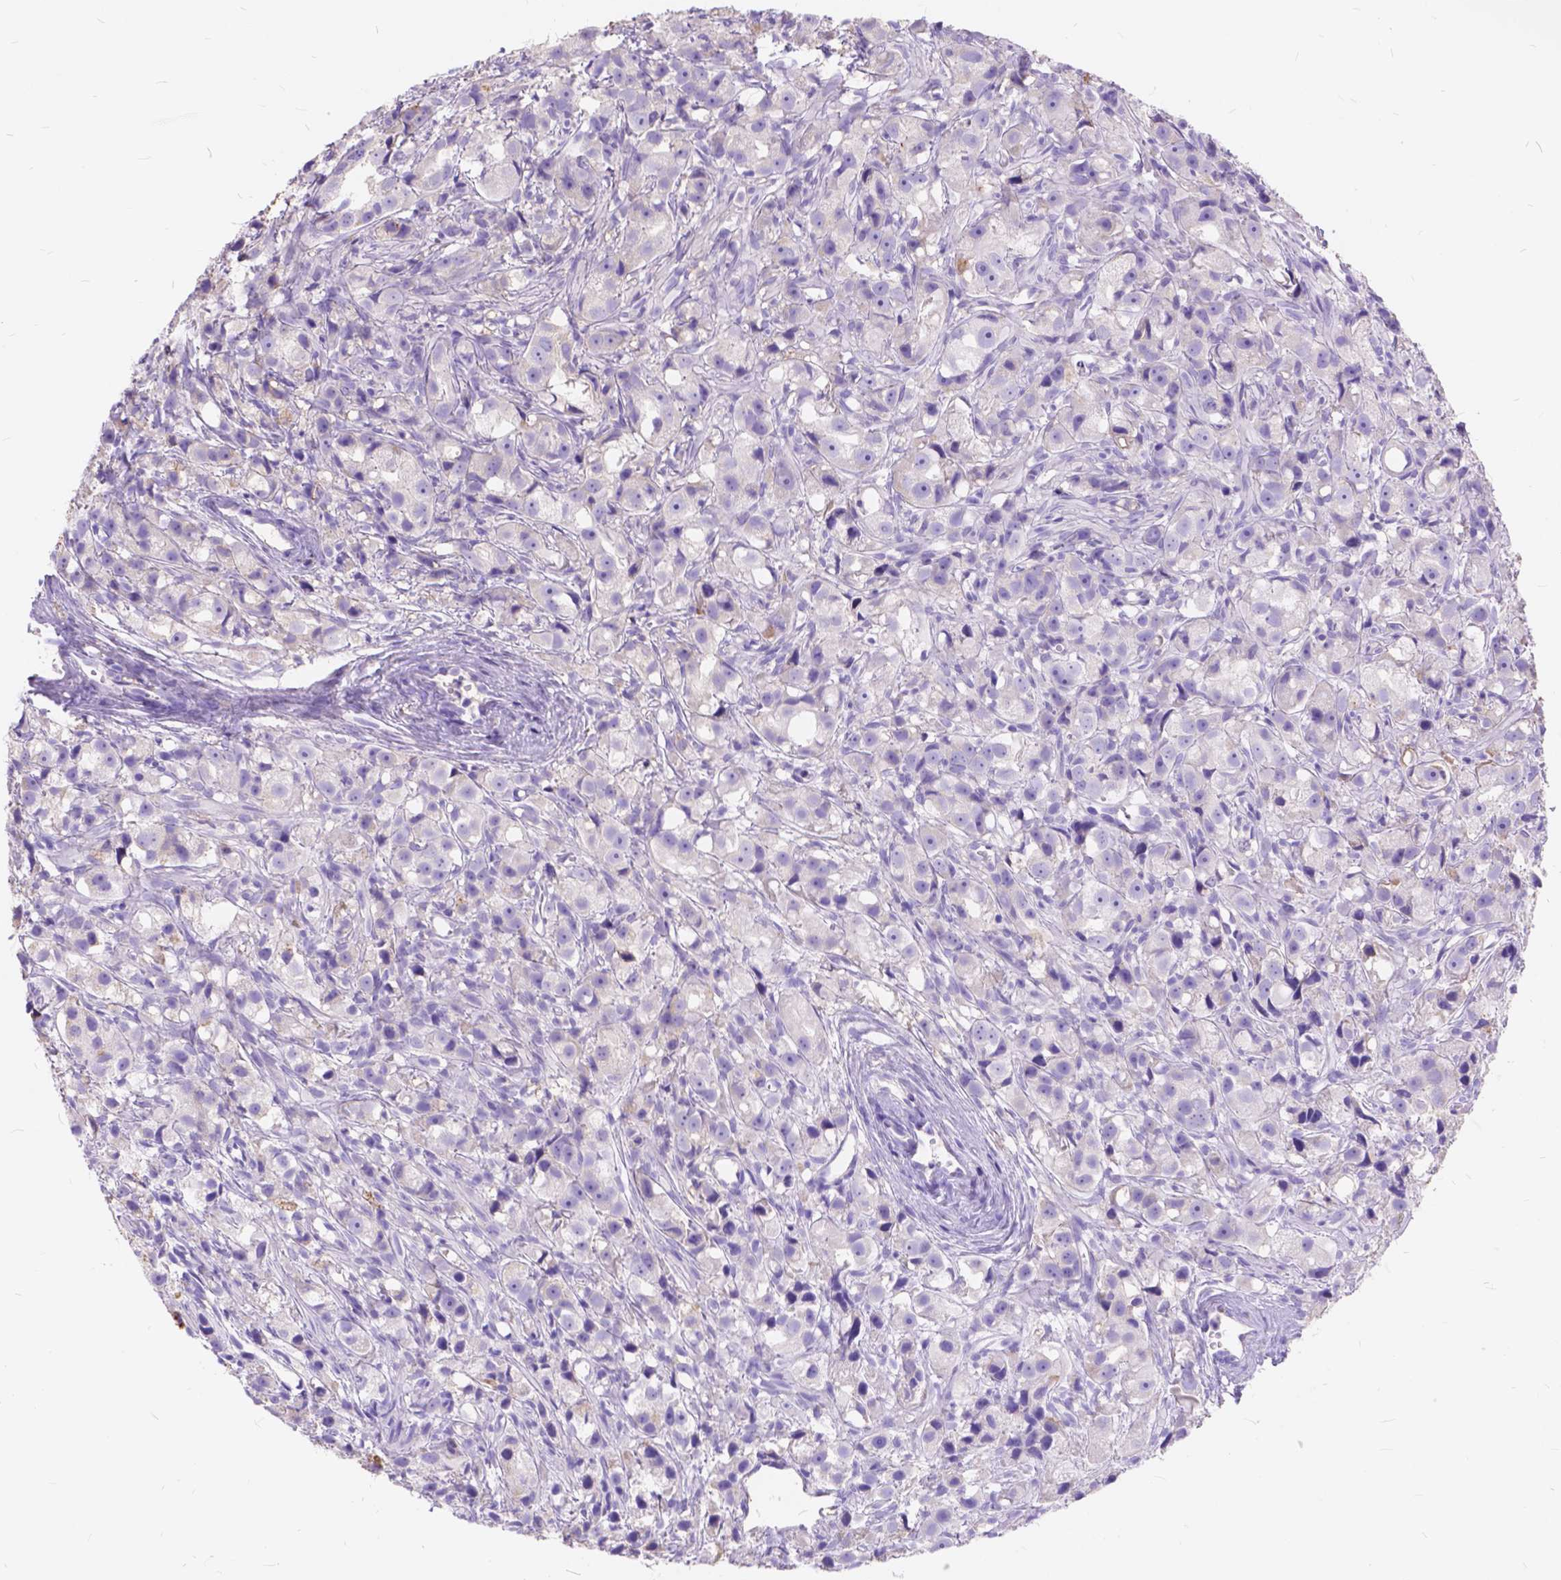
{"staining": {"intensity": "negative", "quantity": "none", "location": "none"}, "tissue": "prostate cancer", "cell_type": "Tumor cells", "image_type": "cancer", "snomed": [{"axis": "morphology", "description": "Adenocarcinoma, High grade"}, {"axis": "topography", "description": "Prostate"}], "caption": "High magnification brightfield microscopy of prostate cancer stained with DAB (brown) and counterstained with hematoxylin (blue): tumor cells show no significant expression. The staining is performed using DAB (3,3'-diaminobenzidine) brown chromogen with nuclei counter-stained in using hematoxylin.", "gene": "FOXL2", "patient": {"sex": "male", "age": 75}}